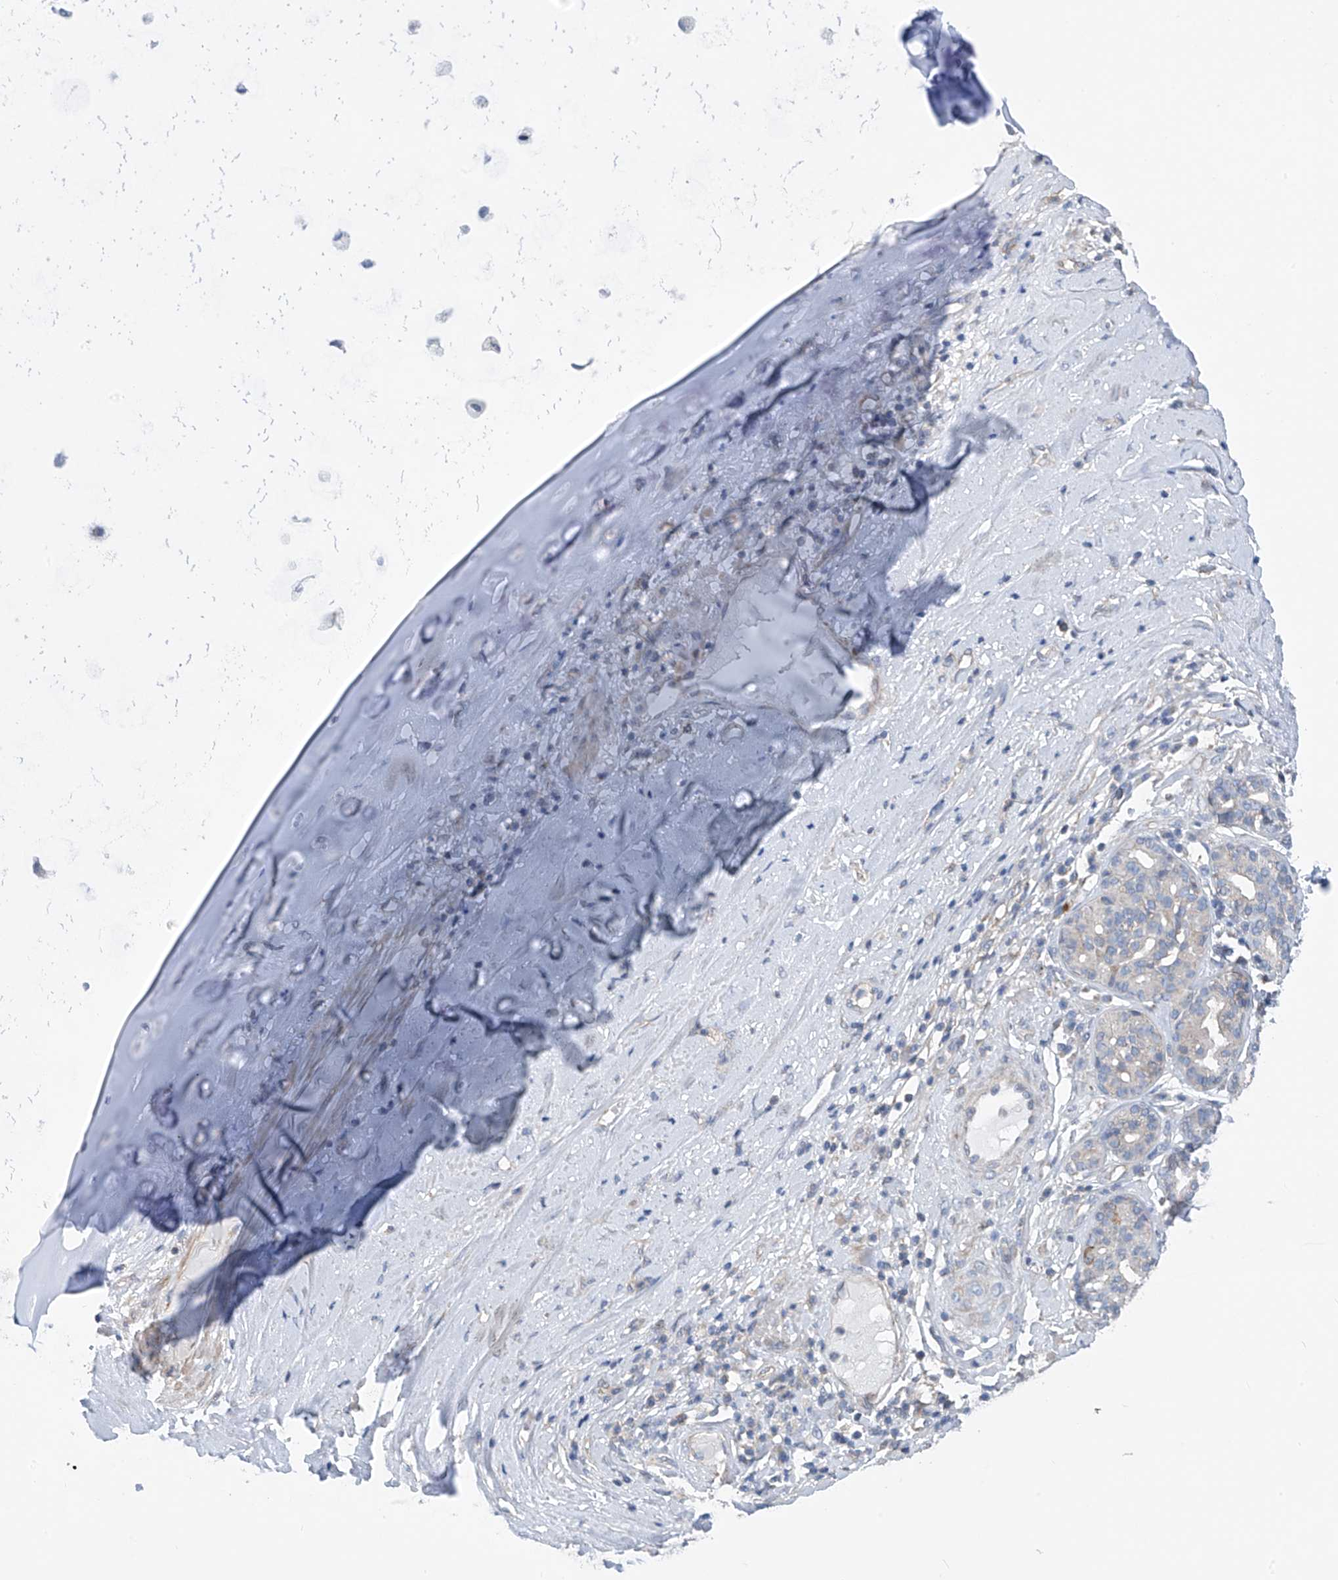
{"staining": {"intensity": "negative", "quantity": "none", "location": "none"}, "tissue": "adipose tissue", "cell_type": "Adipocytes", "image_type": "normal", "snomed": [{"axis": "morphology", "description": "Normal tissue, NOS"}, {"axis": "morphology", "description": "Basal cell carcinoma"}, {"axis": "topography", "description": "Cartilage tissue"}, {"axis": "topography", "description": "Nasopharynx"}, {"axis": "topography", "description": "Oral tissue"}], "caption": "This is an IHC micrograph of benign adipose tissue. There is no expression in adipocytes.", "gene": "SYN3", "patient": {"sex": "female", "age": 77}}